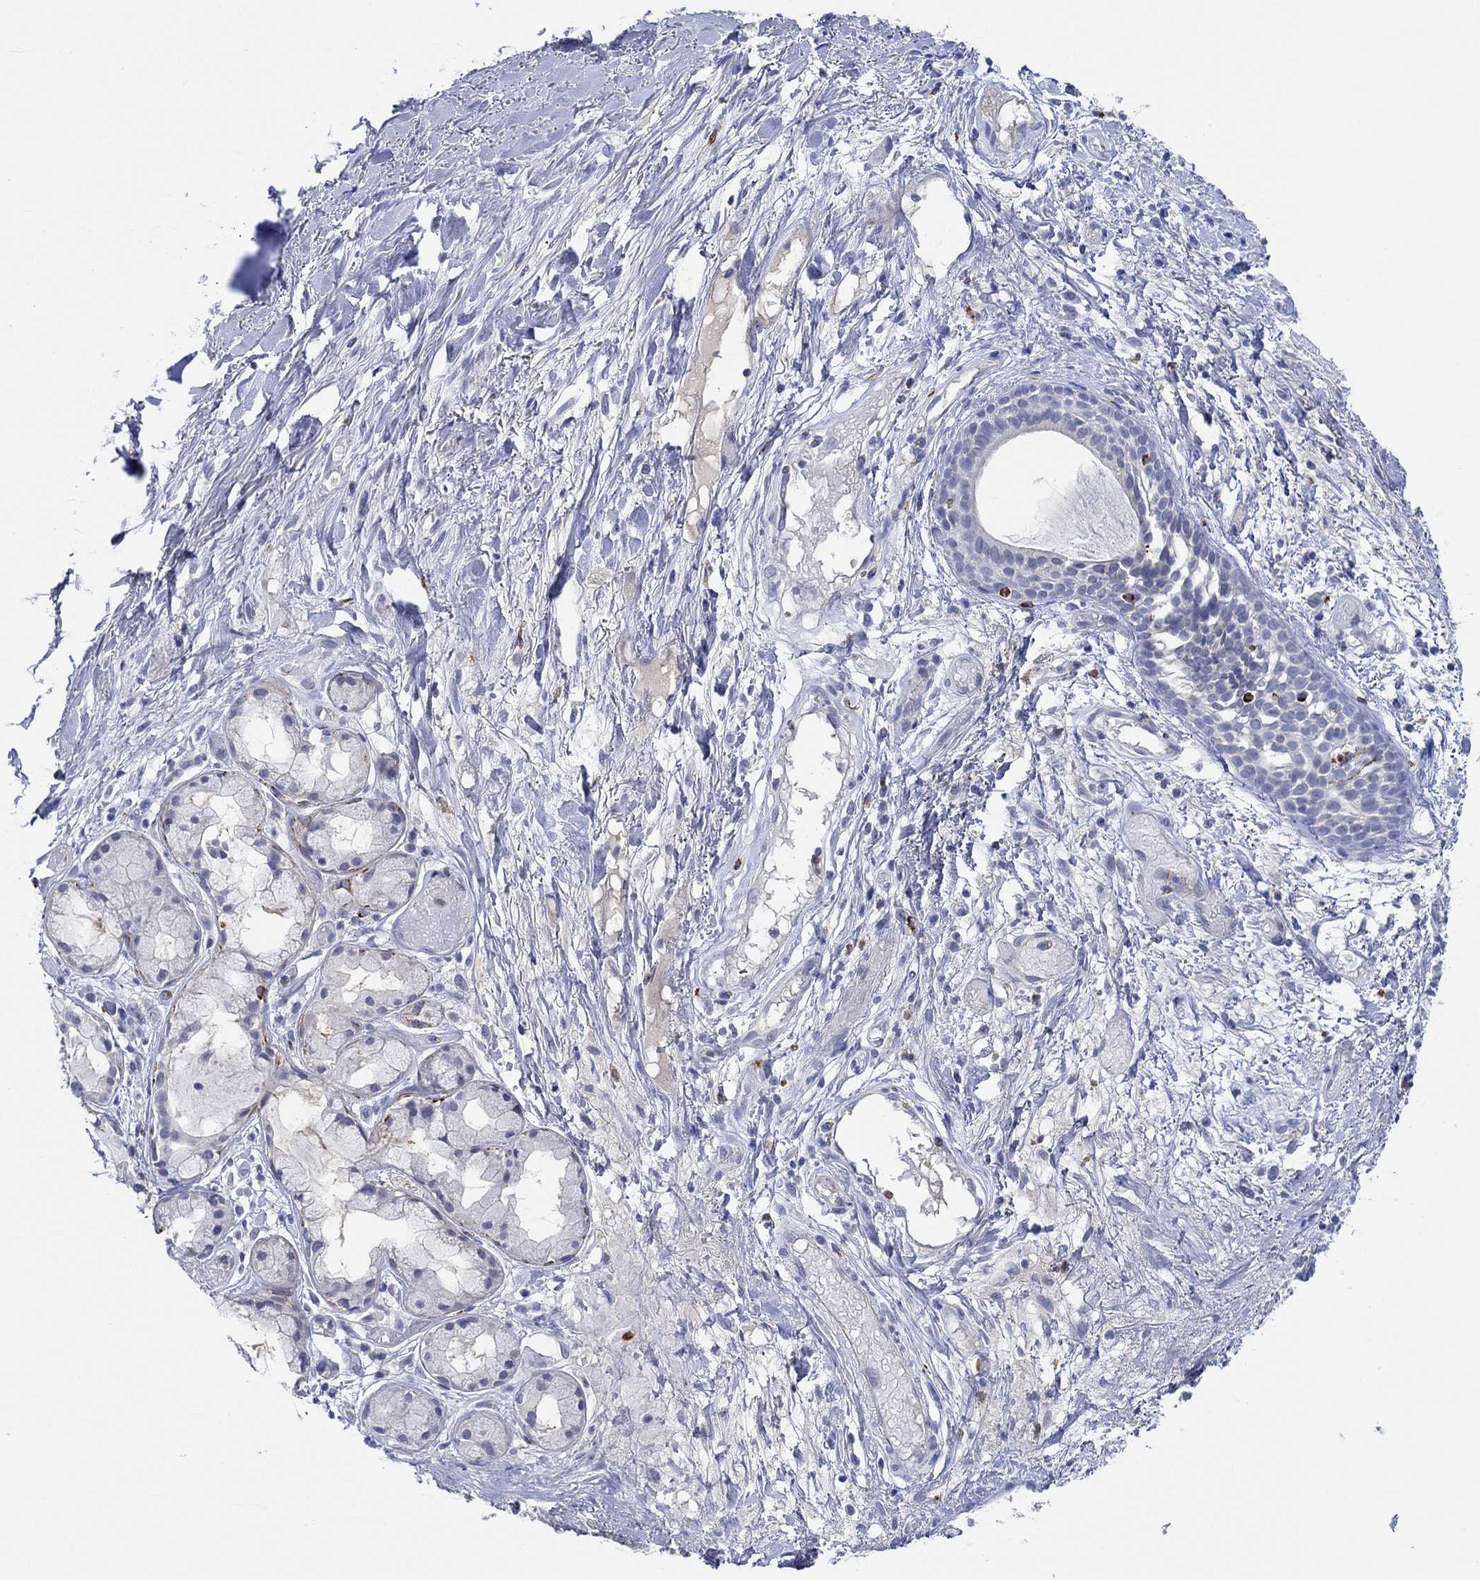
{"staining": {"intensity": "negative", "quantity": "none", "location": "none"}, "tissue": "soft tissue", "cell_type": "Fibroblasts", "image_type": "normal", "snomed": [{"axis": "morphology", "description": "Normal tissue, NOS"}, {"axis": "topography", "description": "Cartilage tissue"}], "caption": "Fibroblasts show no significant expression in normal soft tissue.", "gene": "CPM", "patient": {"sex": "male", "age": 62}}